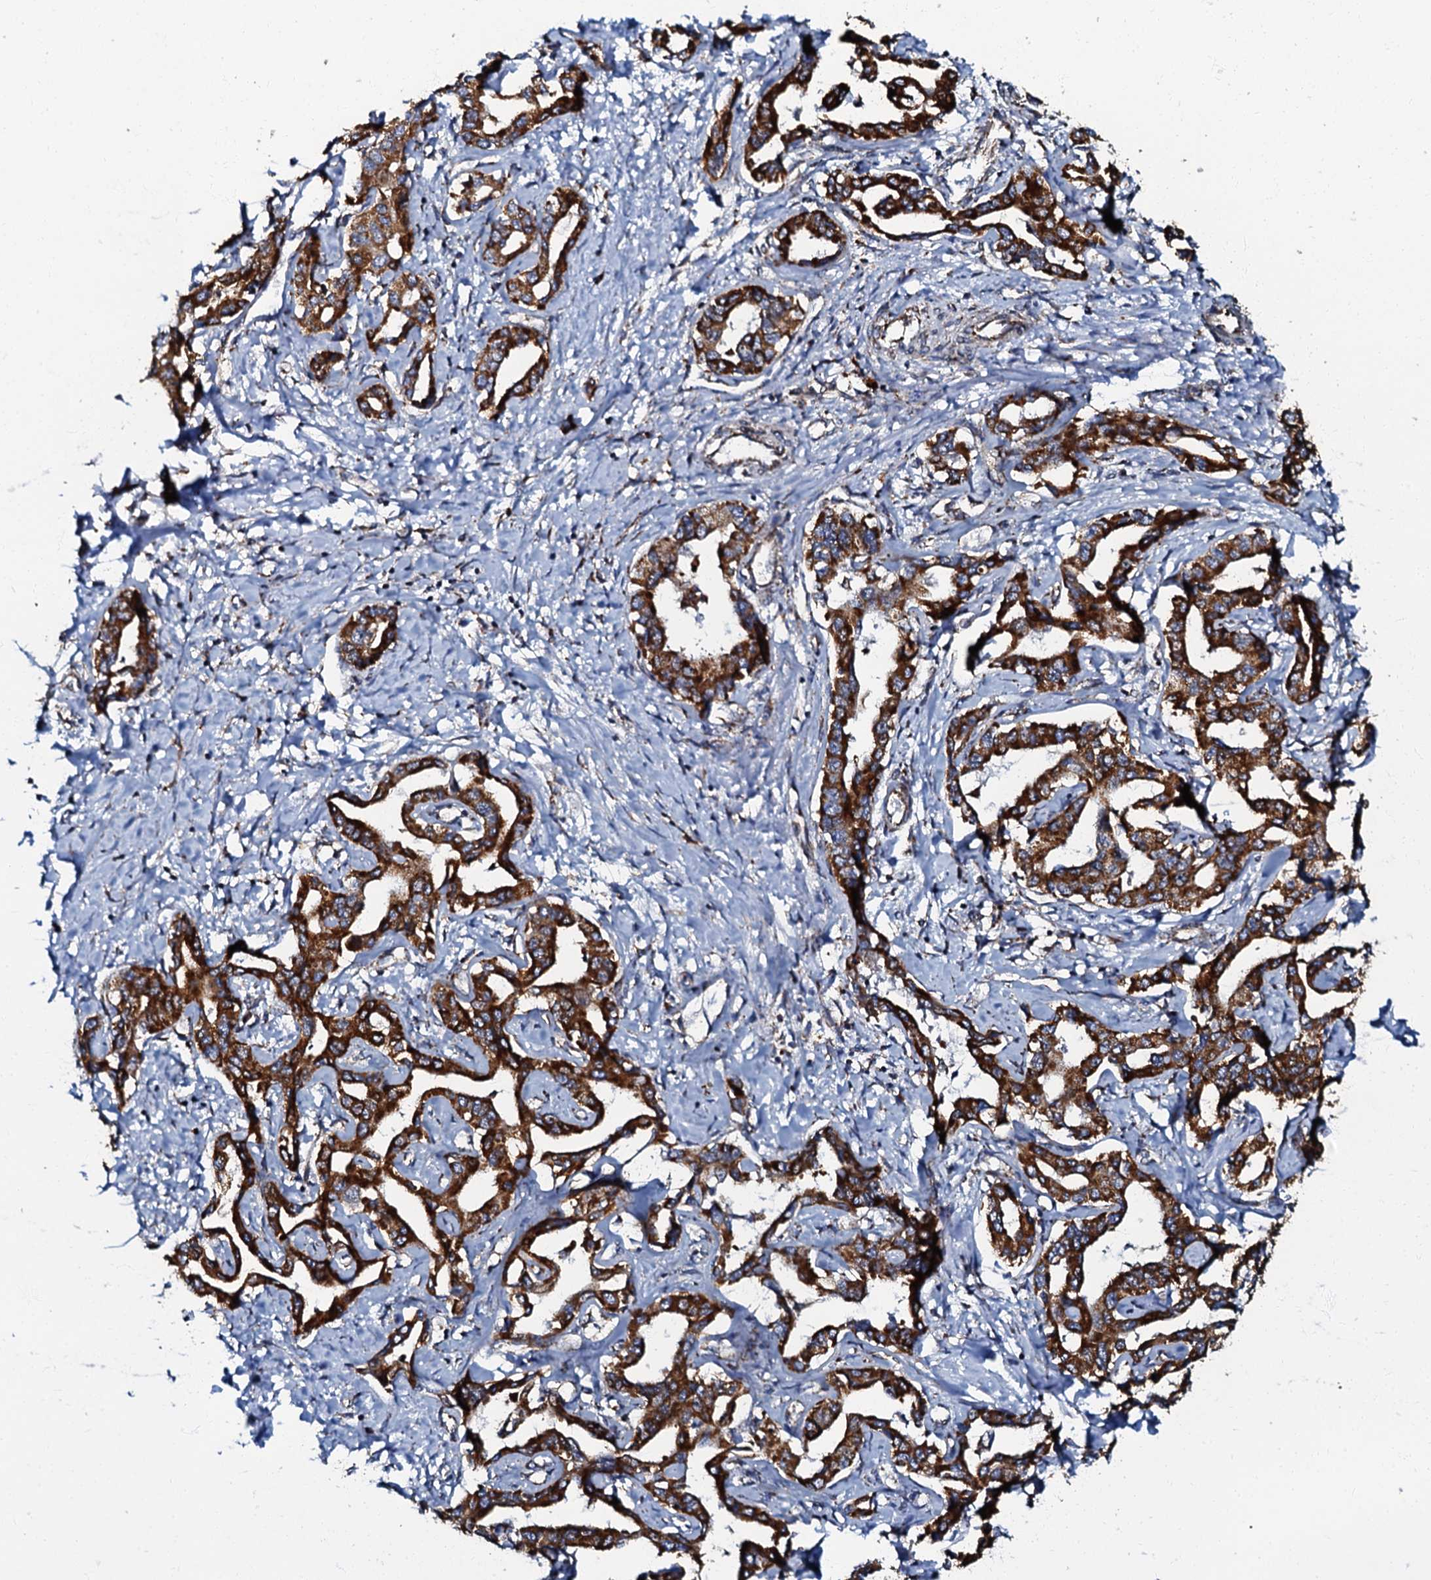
{"staining": {"intensity": "strong", "quantity": ">75%", "location": "cytoplasmic/membranous"}, "tissue": "liver cancer", "cell_type": "Tumor cells", "image_type": "cancer", "snomed": [{"axis": "morphology", "description": "Cholangiocarcinoma"}, {"axis": "topography", "description": "Liver"}], "caption": "Liver cholangiocarcinoma tissue displays strong cytoplasmic/membranous staining in about >75% of tumor cells", "gene": "NDUFA12", "patient": {"sex": "male", "age": 59}}